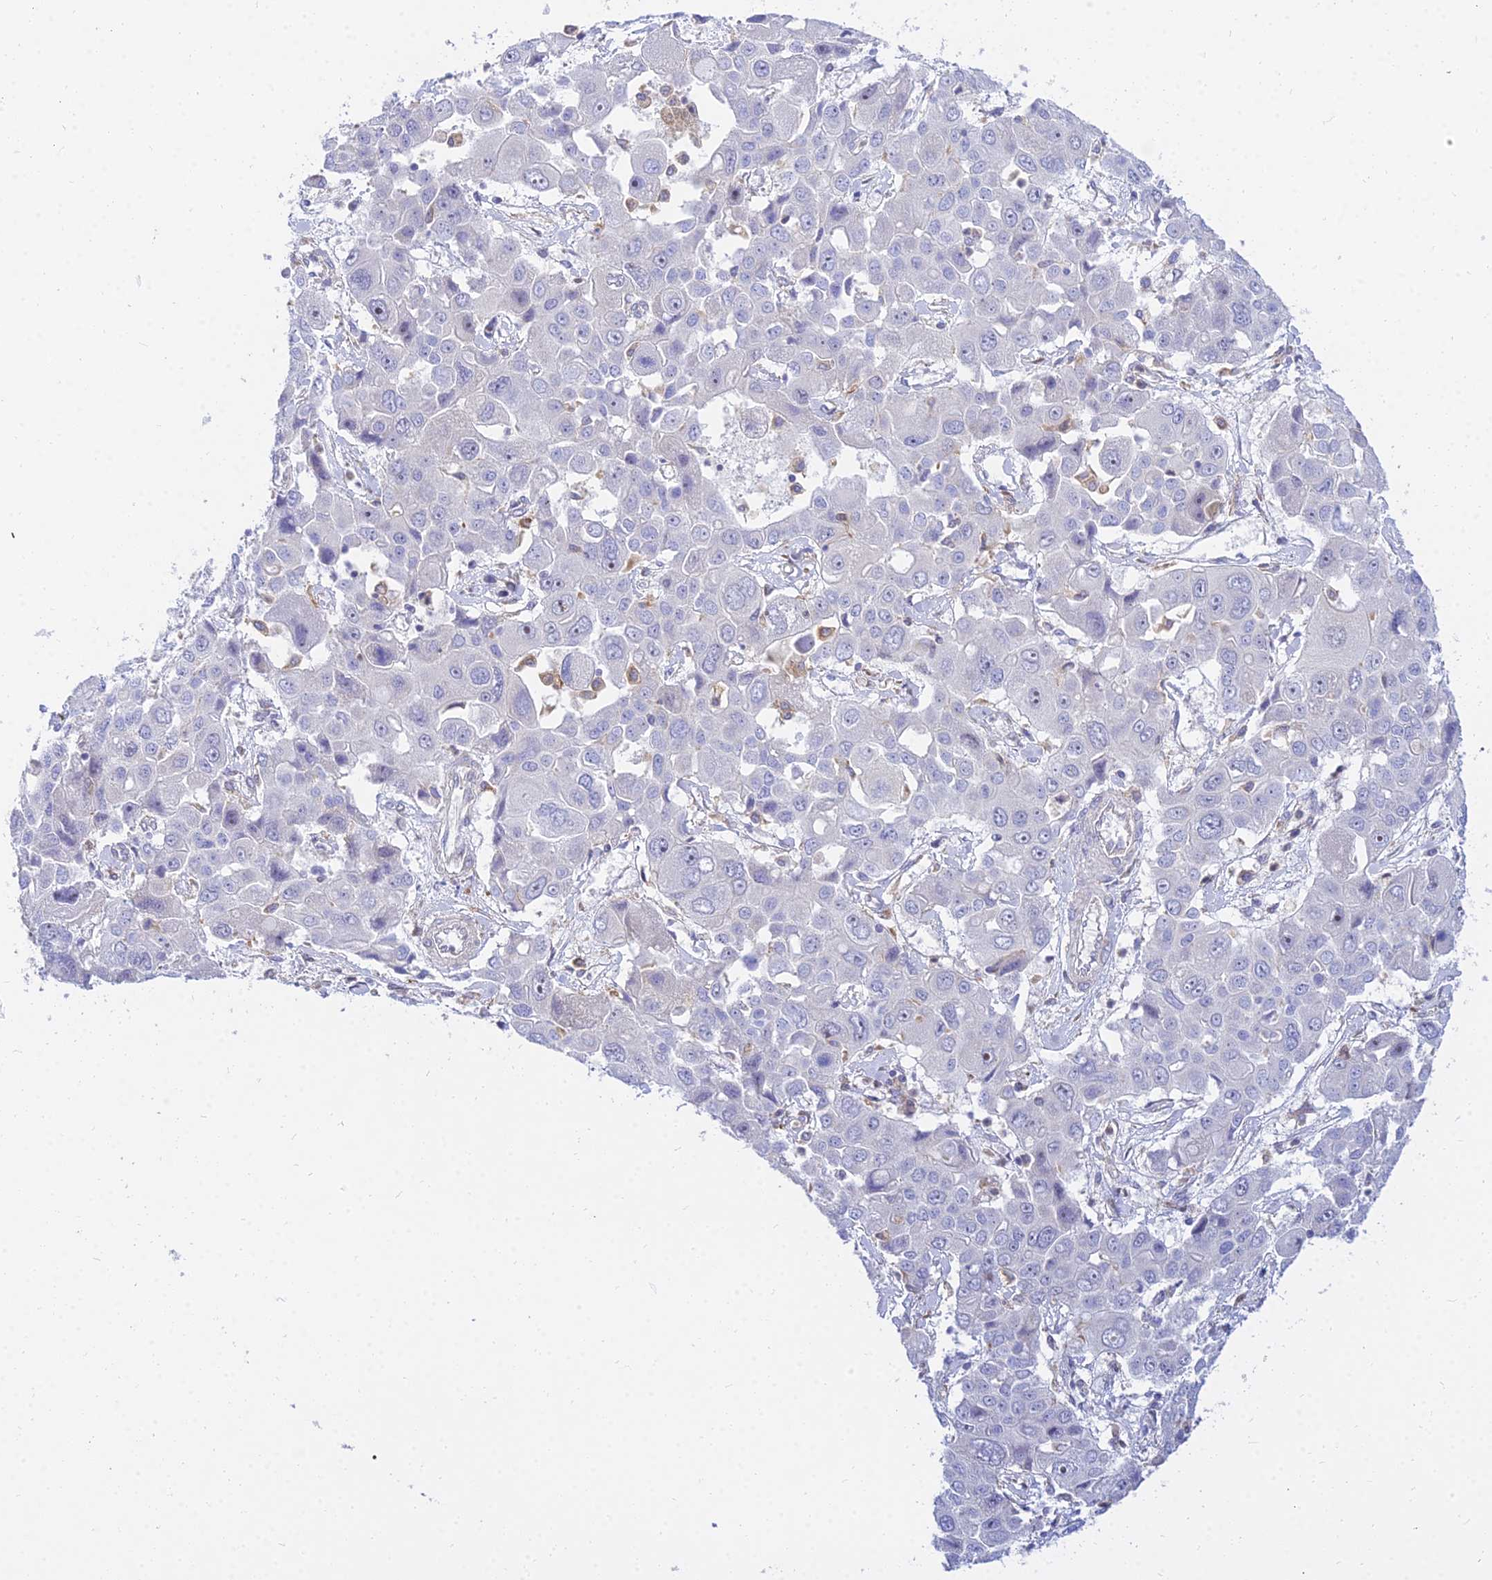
{"staining": {"intensity": "negative", "quantity": "none", "location": "none"}, "tissue": "liver cancer", "cell_type": "Tumor cells", "image_type": "cancer", "snomed": [{"axis": "morphology", "description": "Cholangiocarcinoma"}, {"axis": "topography", "description": "Liver"}], "caption": "IHC image of neoplastic tissue: human liver cholangiocarcinoma stained with DAB (3,3'-diaminobenzidine) displays no significant protein expression in tumor cells. (DAB (3,3'-diaminobenzidine) immunohistochemistry (IHC), high magnification).", "gene": "ARL8B", "patient": {"sex": "male", "age": 67}}